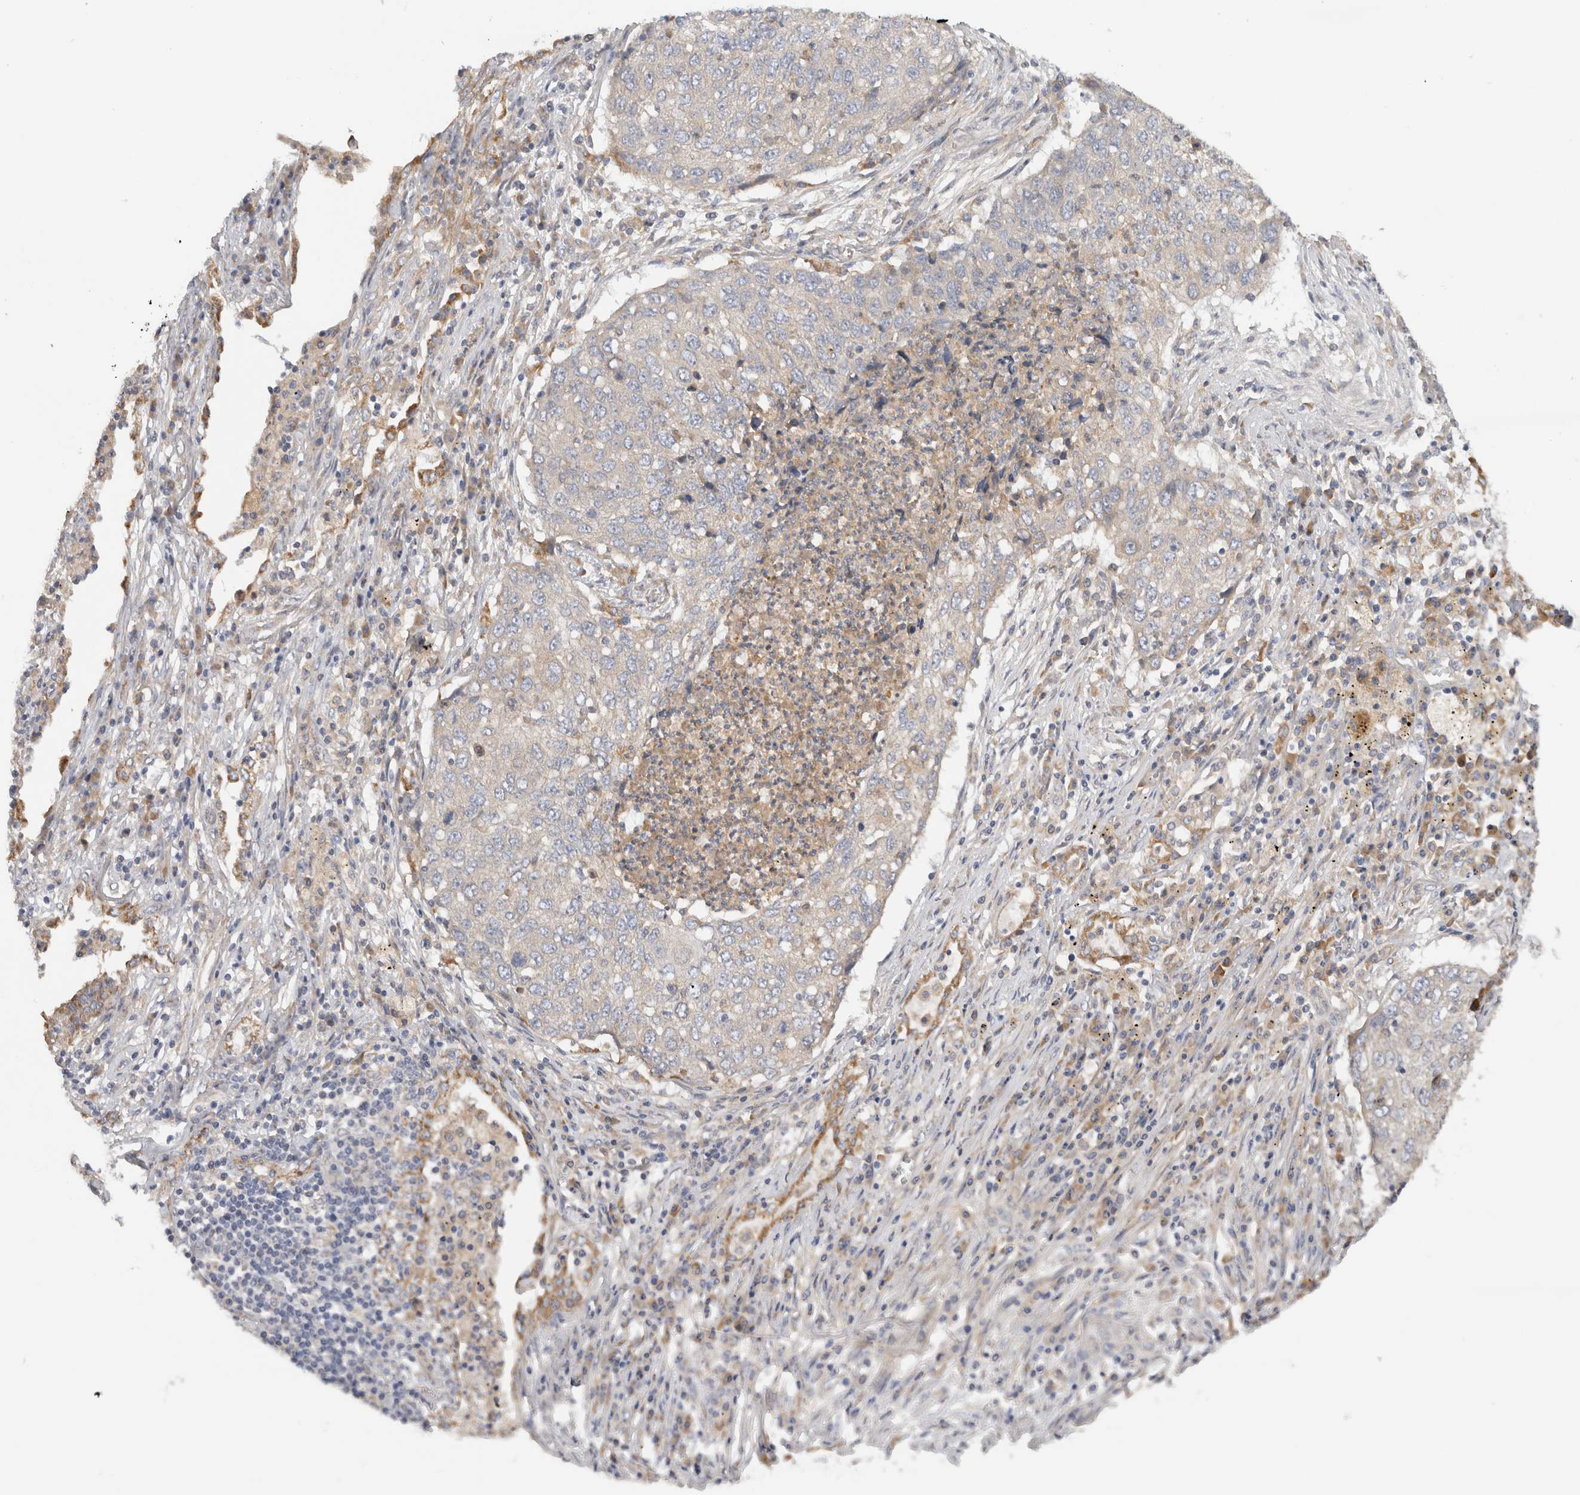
{"staining": {"intensity": "negative", "quantity": "none", "location": "none"}, "tissue": "lung cancer", "cell_type": "Tumor cells", "image_type": "cancer", "snomed": [{"axis": "morphology", "description": "Squamous cell carcinoma, NOS"}, {"axis": "topography", "description": "Lung"}], "caption": "Immunohistochemistry image of neoplastic tissue: lung cancer stained with DAB reveals no significant protein staining in tumor cells. The staining is performed using DAB (3,3'-diaminobenzidine) brown chromogen with nuclei counter-stained in using hematoxylin.", "gene": "SGK3", "patient": {"sex": "female", "age": 63}}